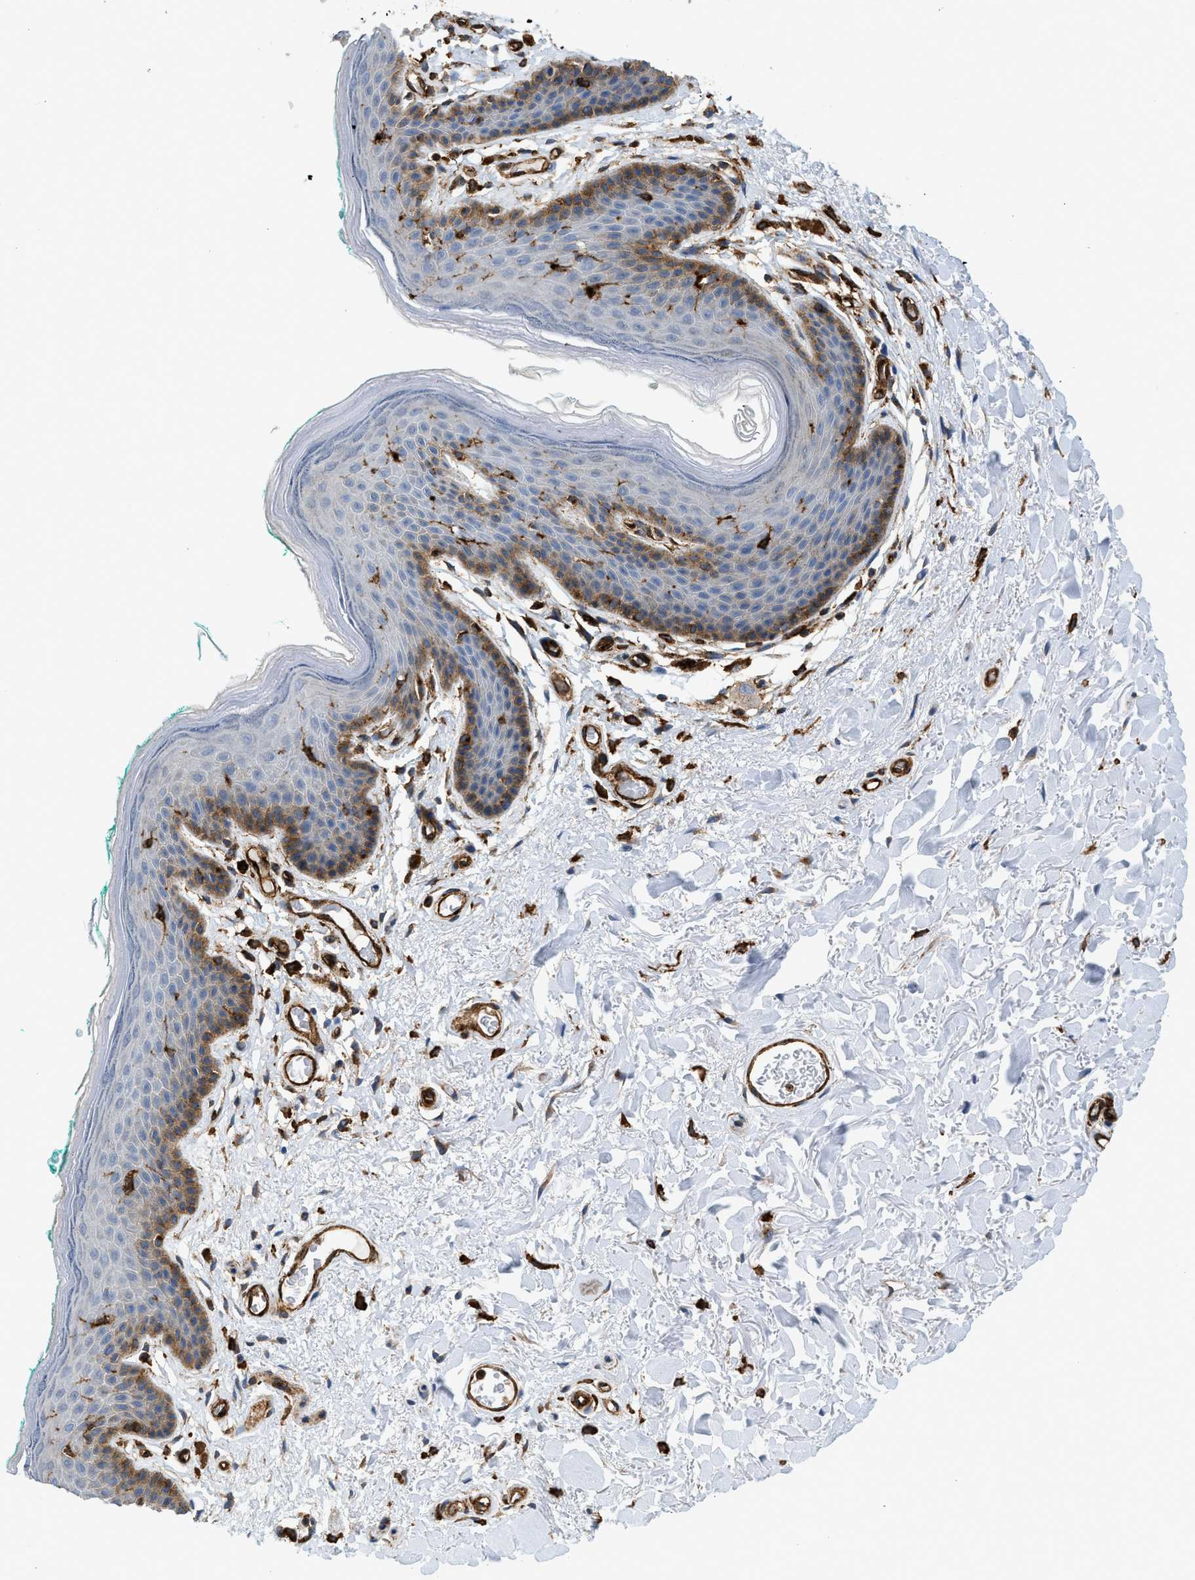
{"staining": {"intensity": "moderate", "quantity": "<25%", "location": "cytoplasmic/membranous"}, "tissue": "skin", "cell_type": "Epidermal cells", "image_type": "normal", "snomed": [{"axis": "morphology", "description": "Normal tissue, NOS"}, {"axis": "topography", "description": "Anal"}], "caption": "Brown immunohistochemical staining in benign skin reveals moderate cytoplasmic/membranous positivity in approximately <25% of epidermal cells. Nuclei are stained in blue.", "gene": "HIP1", "patient": {"sex": "male", "age": 74}}